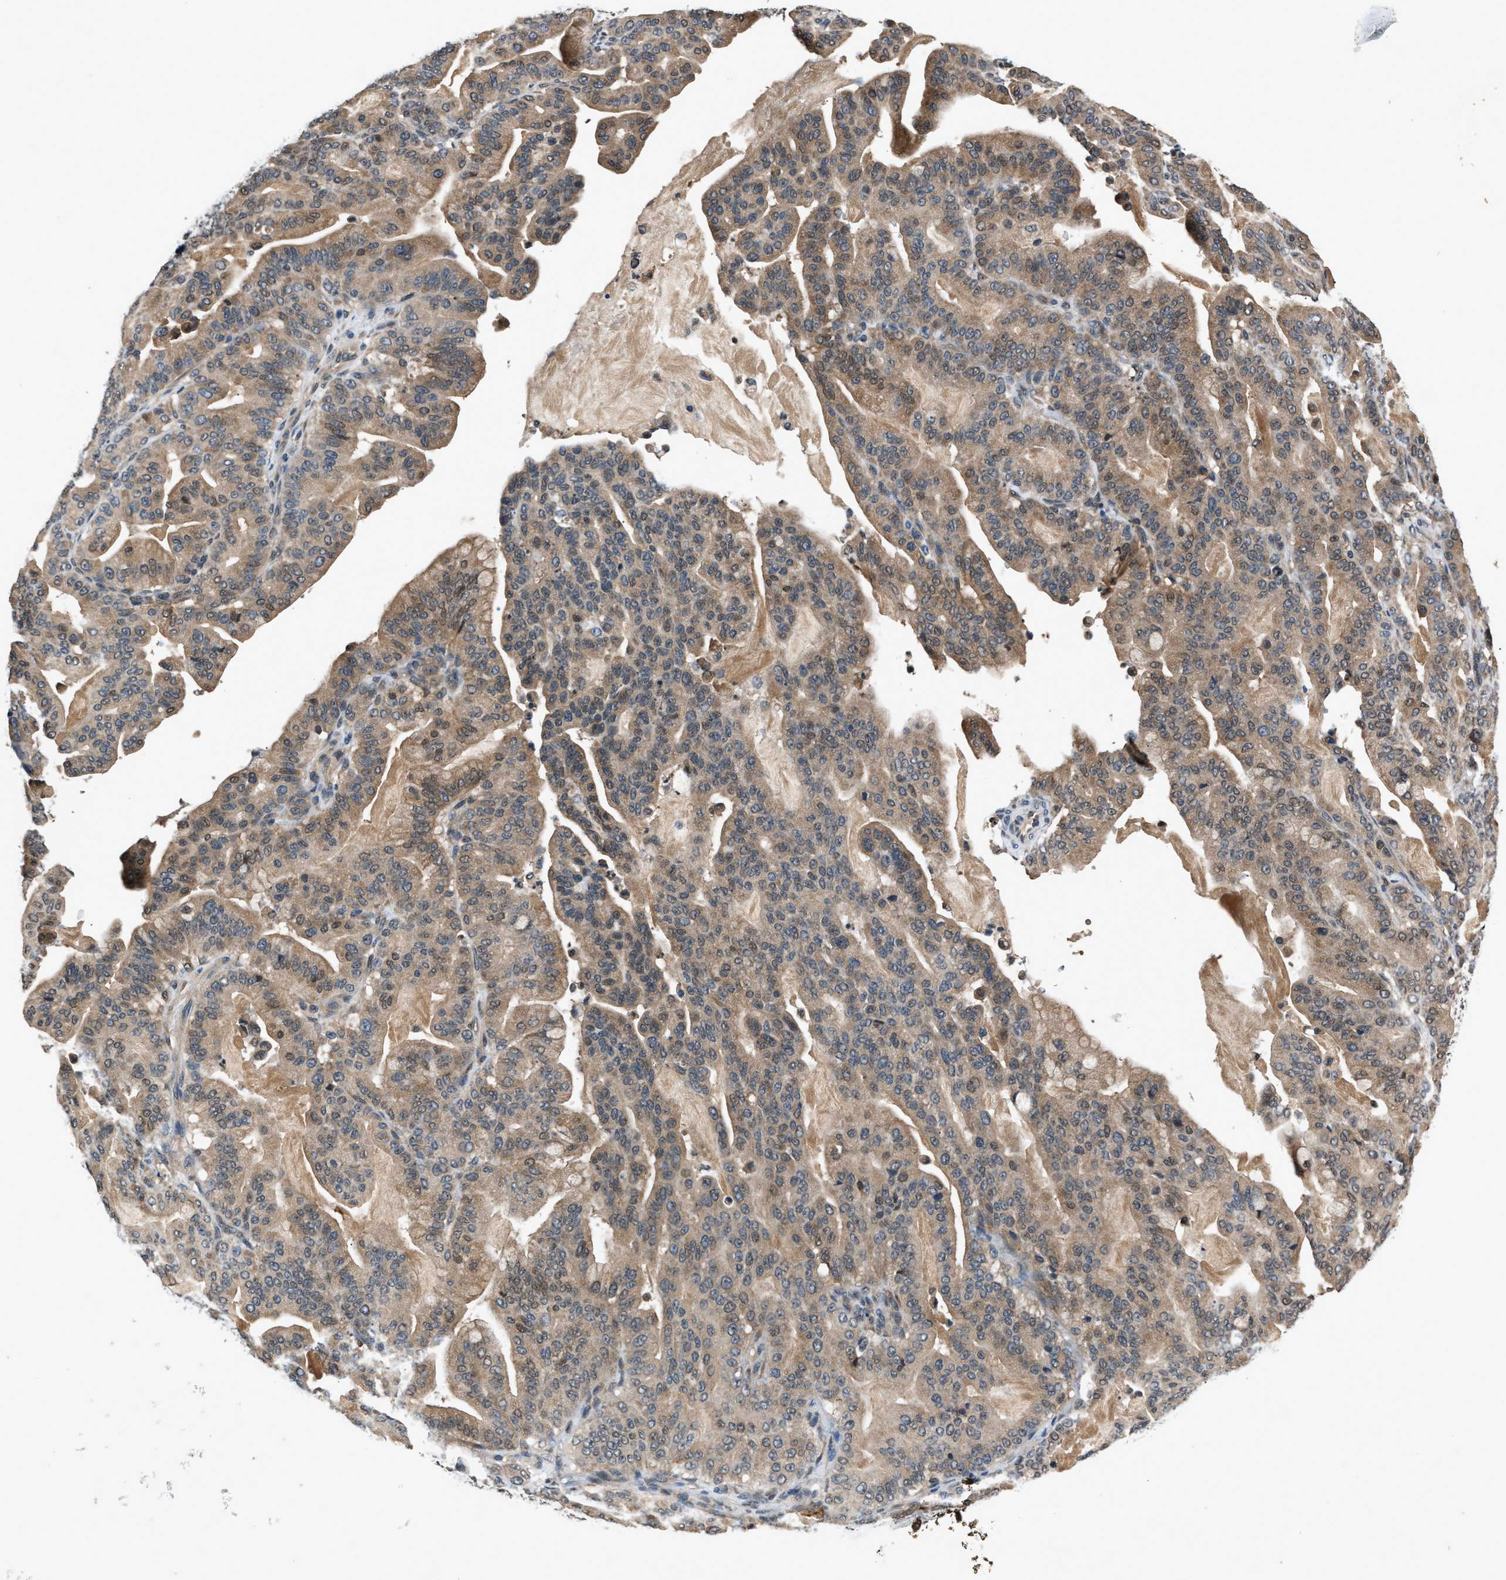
{"staining": {"intensity": "weak", "quantity": "25%-75%", "location": "cytoplasmic/membranous"}, "tissue": "pancreatic cancer", "cell_type": "Tumor cells", "image_type": "cancer", "snomed": [{"axis": "morphology", "description": "Adenocarcinoma, NOS"}, {"axis": "topography", "description": "Pancreas"}], "caption": "An image showing weak cytoplasmic/membranous expression in approximately 25%-75% of tumor cells in adenocarcinoma (pancreatic), as visualized by brown immunohistochemical staining.", "gene": "TP53I3", "patient": {"sex": "male", "age": 63}}